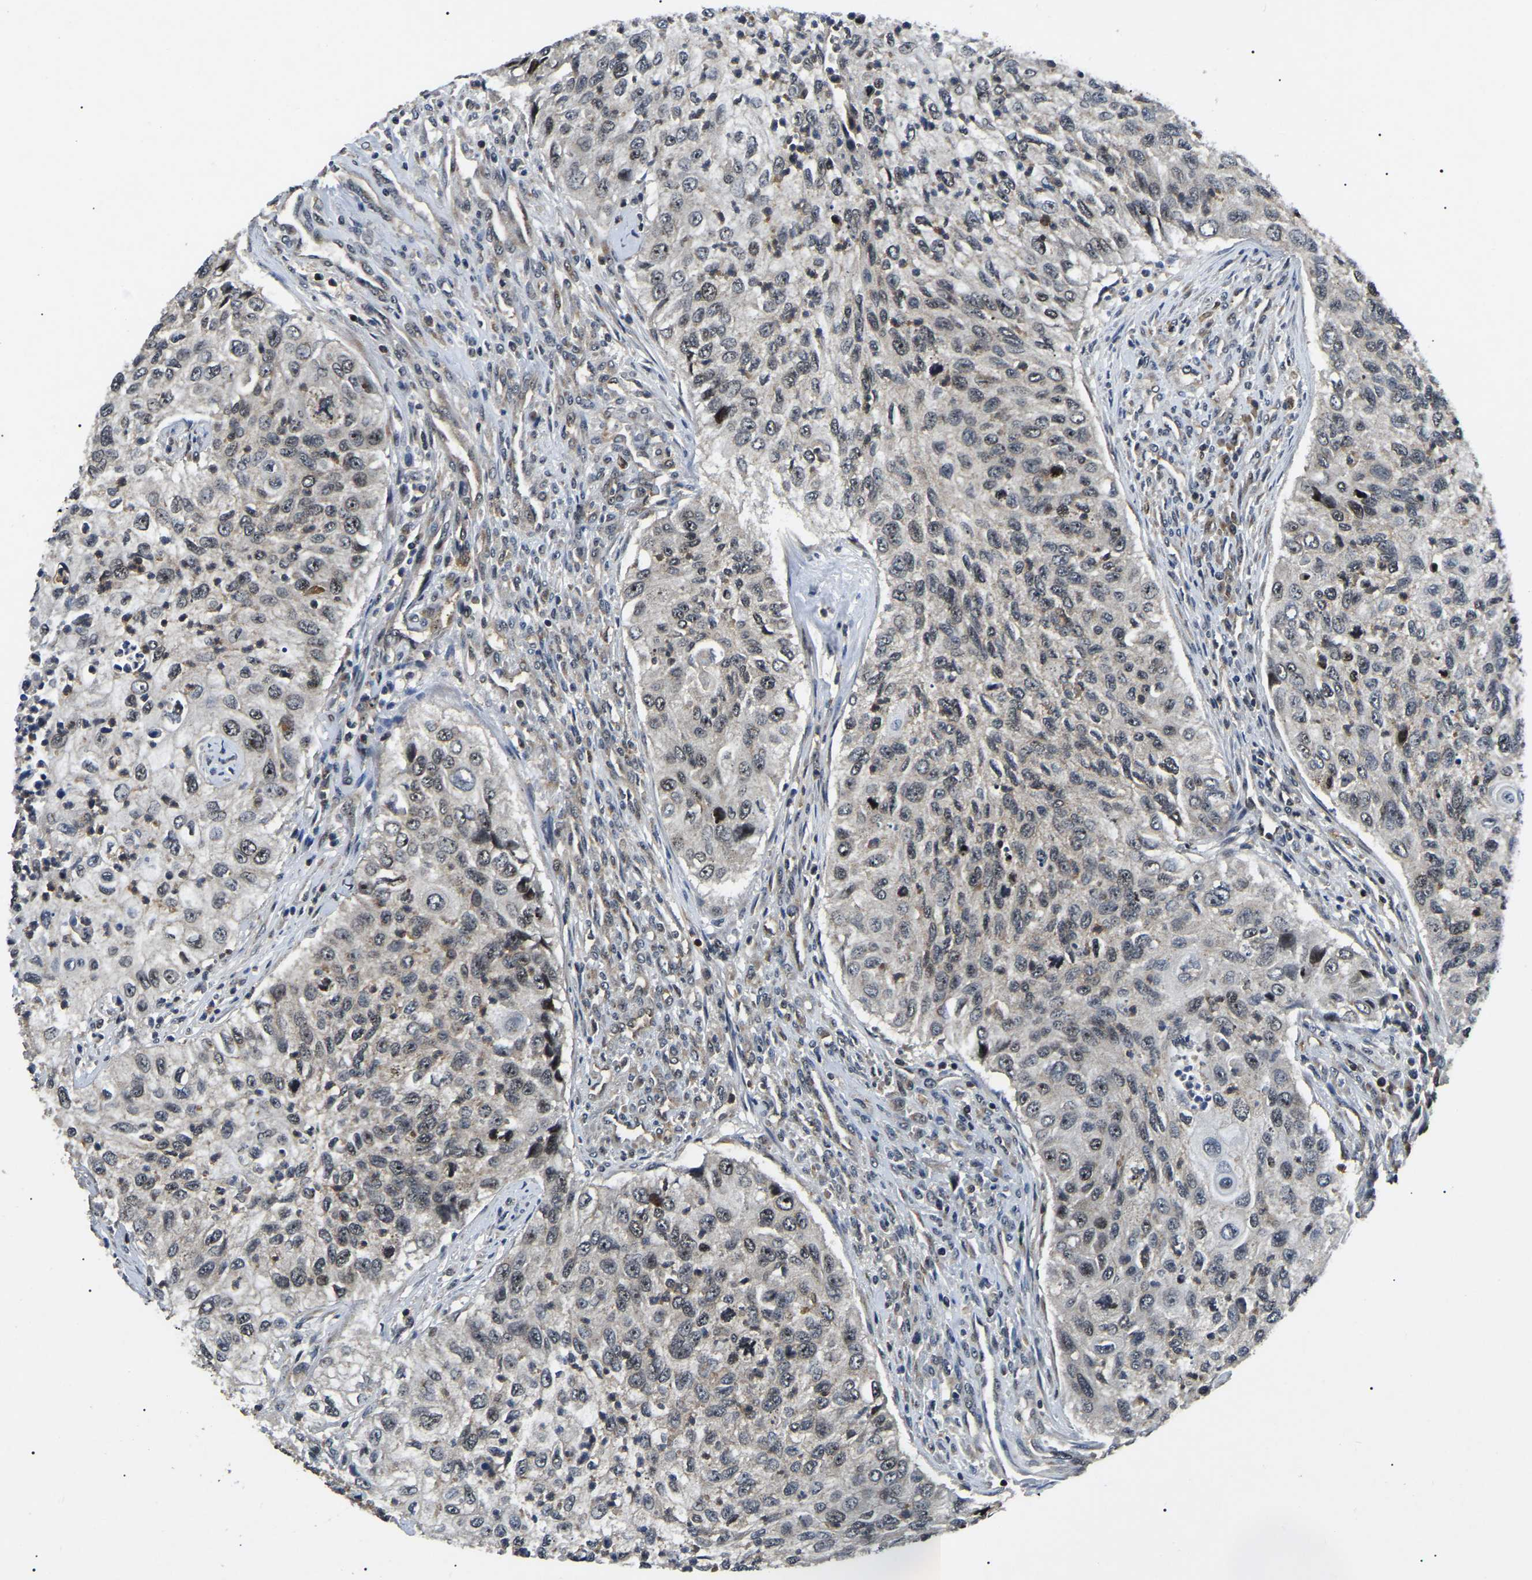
{"staining": {"intensity": "negative", "quantity": "none", "location": "none"}, "tissue": "urothelial cancer", "cell_type": "Tumor cells", "image_type": "cancer", "snomed": [{"axis": "morphology", "description": "Urothelial carcinoma, High grade"}, {"axis": "topography", "description": "Urinary bladder"}], "caption": "Urothelial carcinoma (high-grade) was stained to show a protein in brown. There is no significant positivity in tumor cells. (DAB (3,3'-diaminobenzidine) immunohistochemistry (IHC) with hematoxylin counter stain).", "gene": "RBM28", "patient": {"sex": "female", "age": 60}}